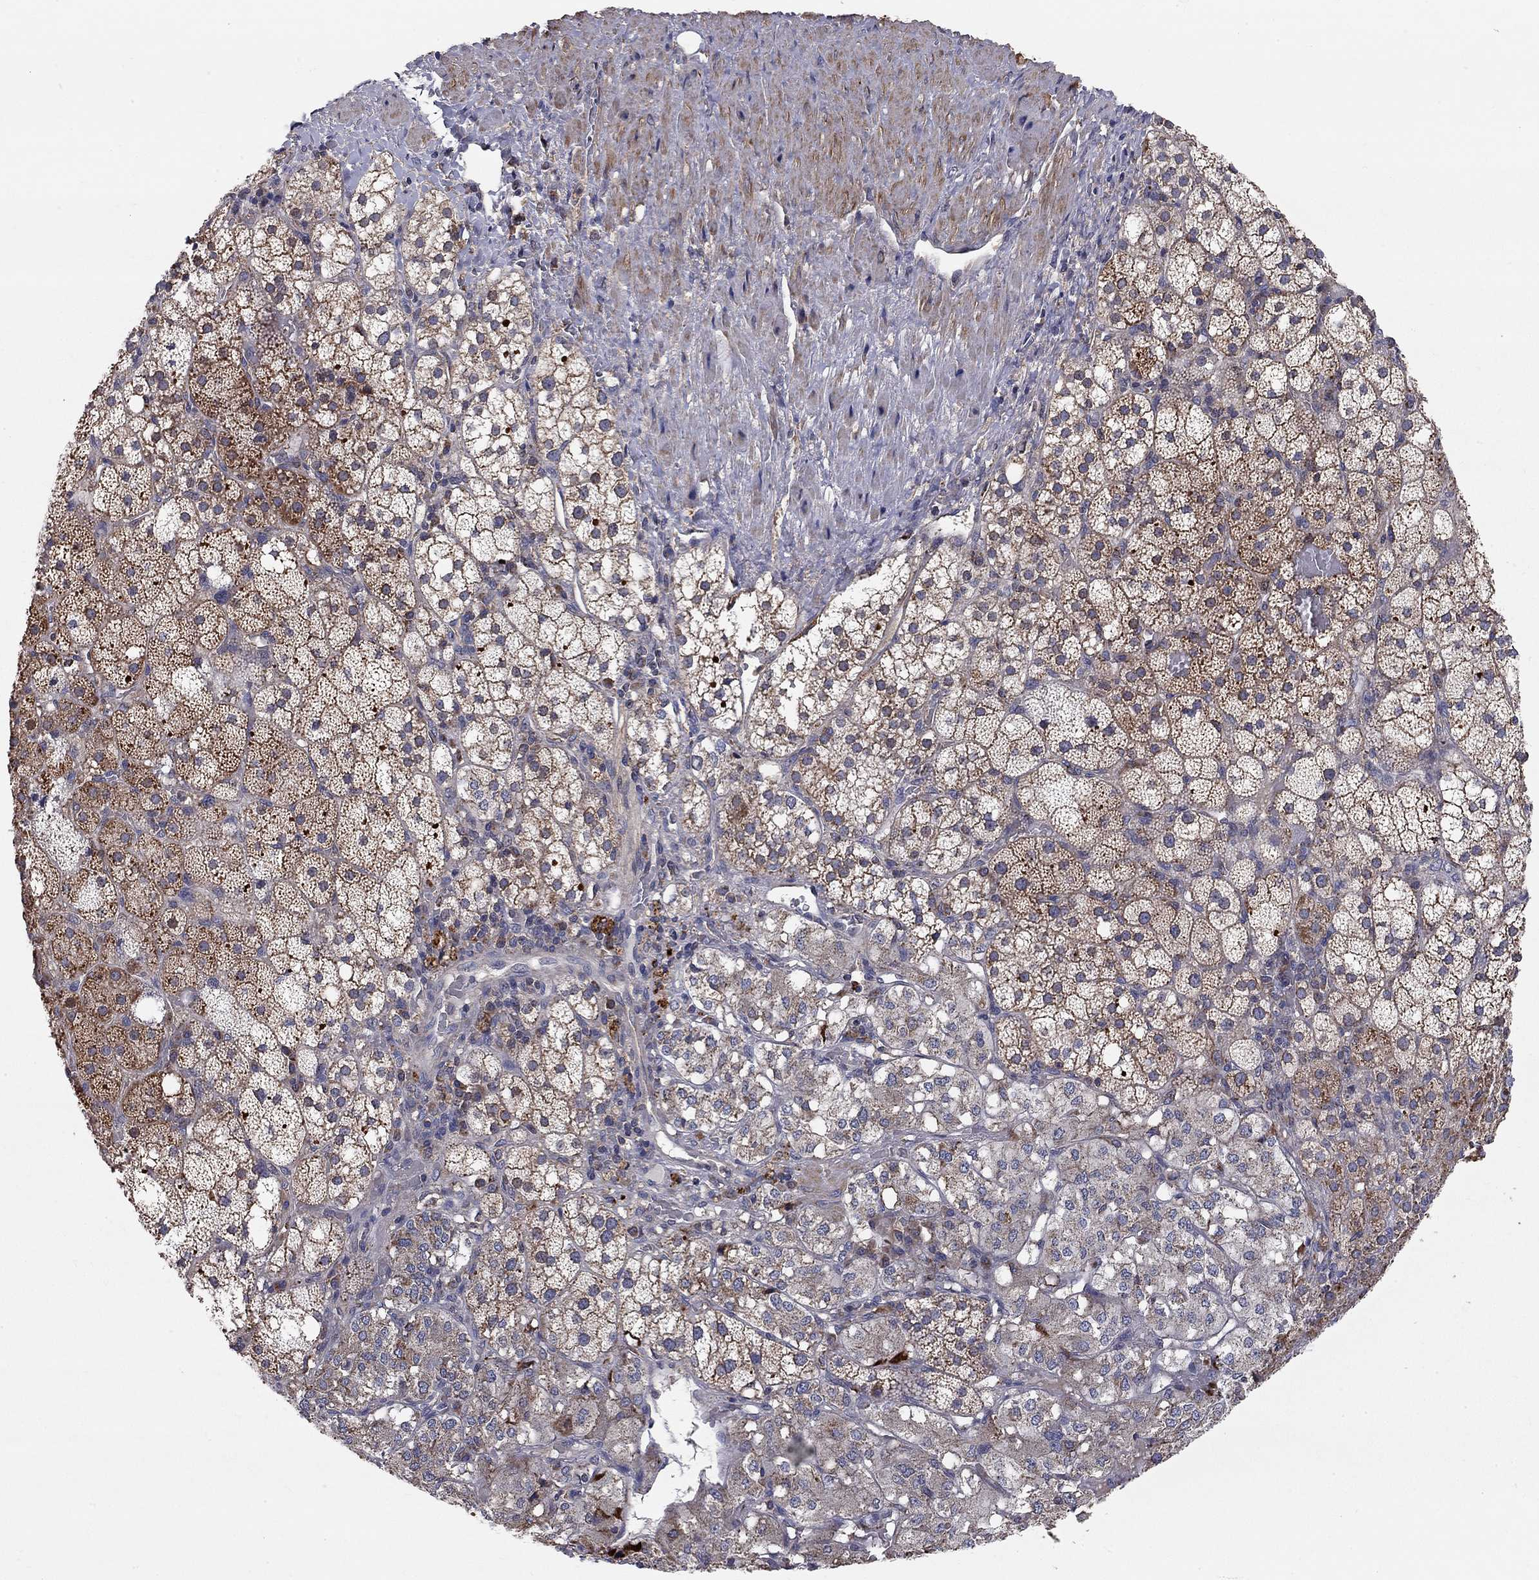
{"staining": {"intensity": "strong", "quantity": ">75%", "location": "cytoplasmic/membranous"}, "tissue": "adrenal gland", "cell_type": "Glandular cells", "image_type": "normal", "snomed": [{"axis": "morphology", "description": "Normal tissue, NOS"}, {"axis": "topography", "description": "Adrenal gland"}], "caption": "About >75% of glandular cells in normal human adrenal gland exhibit strong cytoplasmic/membranous protein expression as visualized by brown immunohistochemical staining.", "gene": "KANSL1L", "patient": {"sex": "male", "age": 53}}